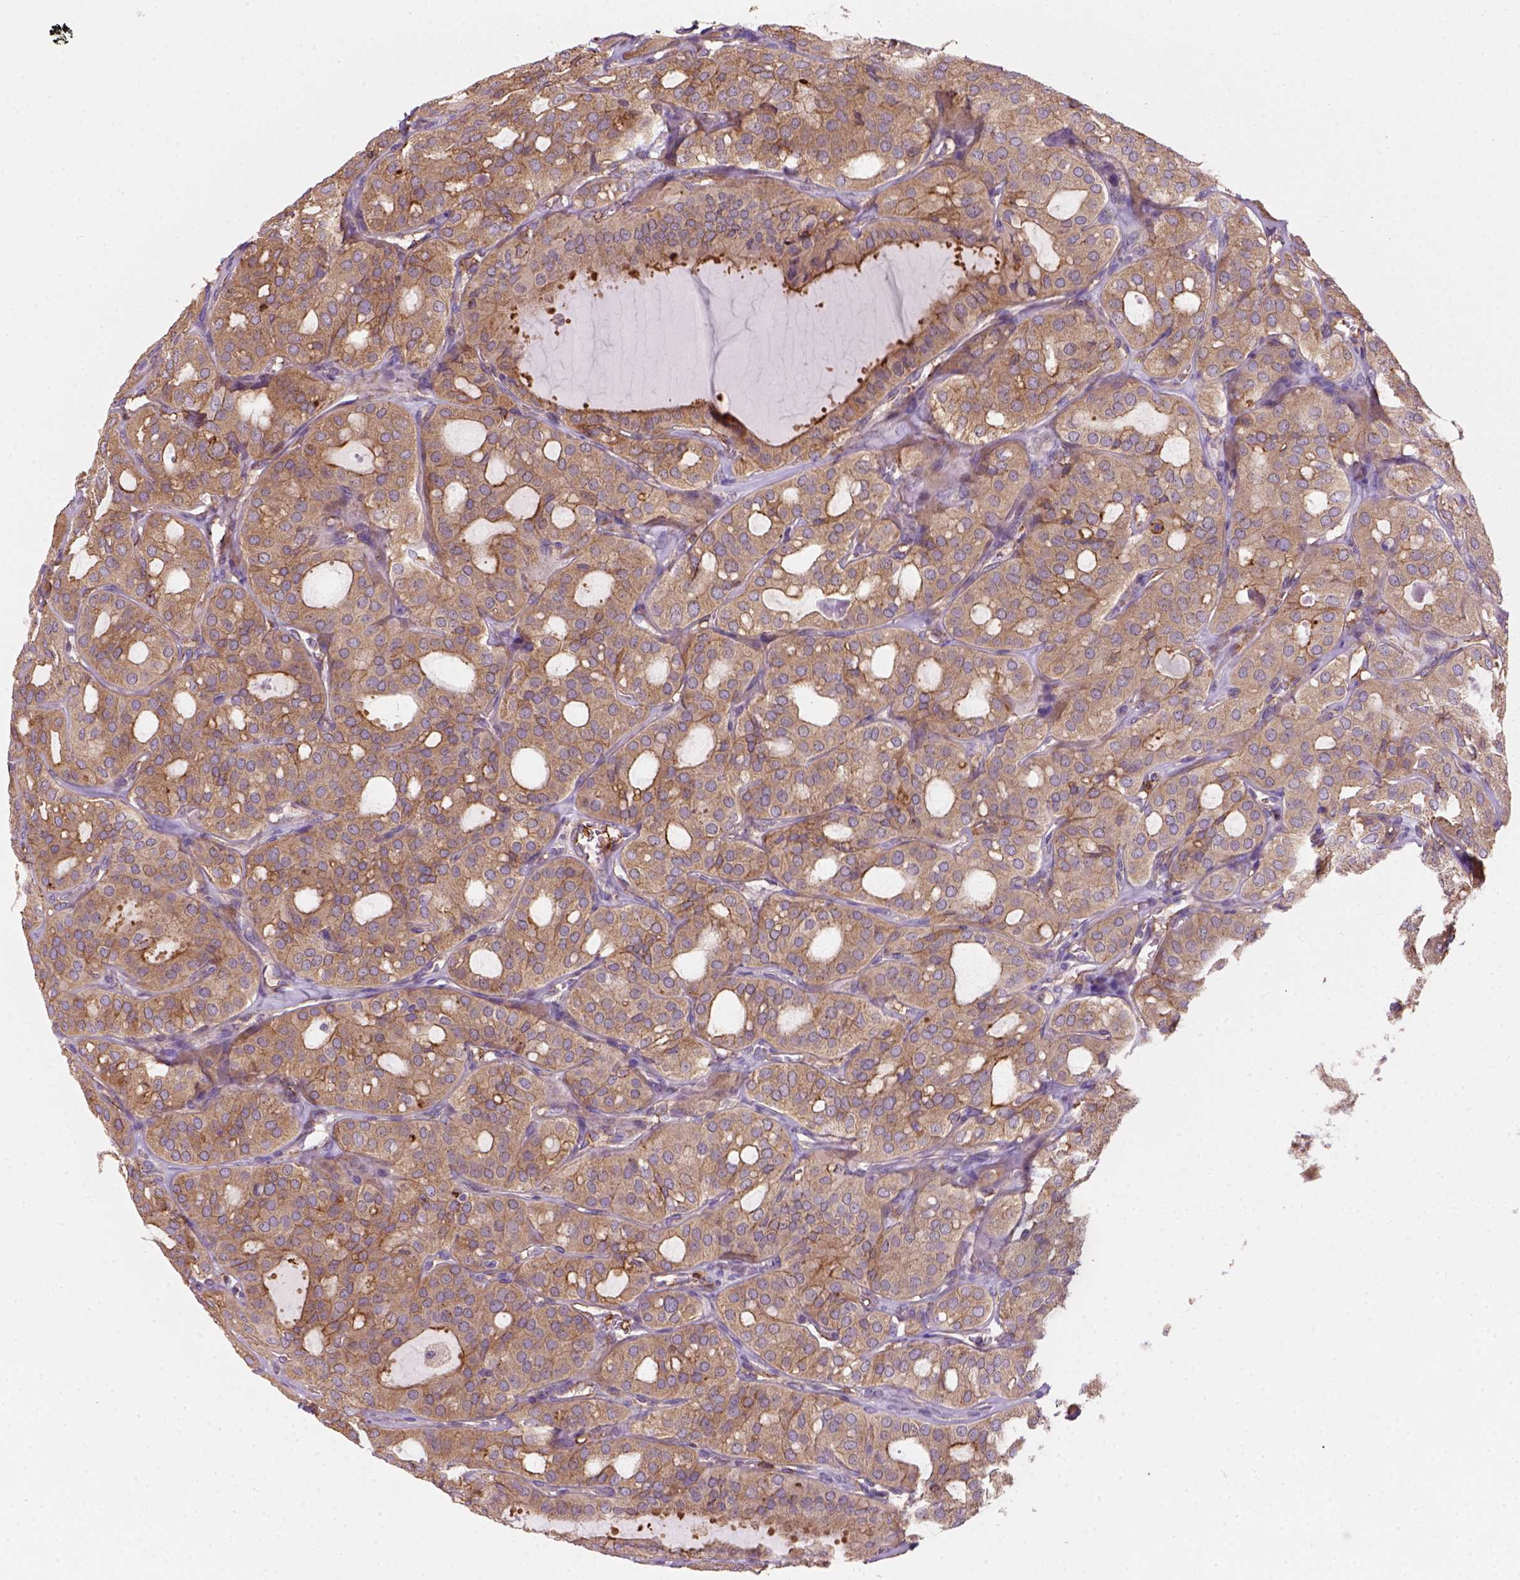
{"staining": {"intensity": "moderate", "quantity": ">75%", "location": "cytoplasmic/membranous"}, "tissue": "thyroid cancer", "cell_type": "Tumor cells", "image_type": "cancer", "snomed": [{"axis": "morphology", "description": "Follicular adenoma carcinoma, NOS"}, {"axis": "topography", "description": "Thyroid gland"}], "caption": "Approximately >75% of tumor cells in human thyroid follicular adenoma carcinoma reveal moderate cytoplasmic/membranous protein staining as visualized by brown immunohistochemical staining.", "gene": "GPRC5D", "patient": {"sex": "male", "age": 75}}